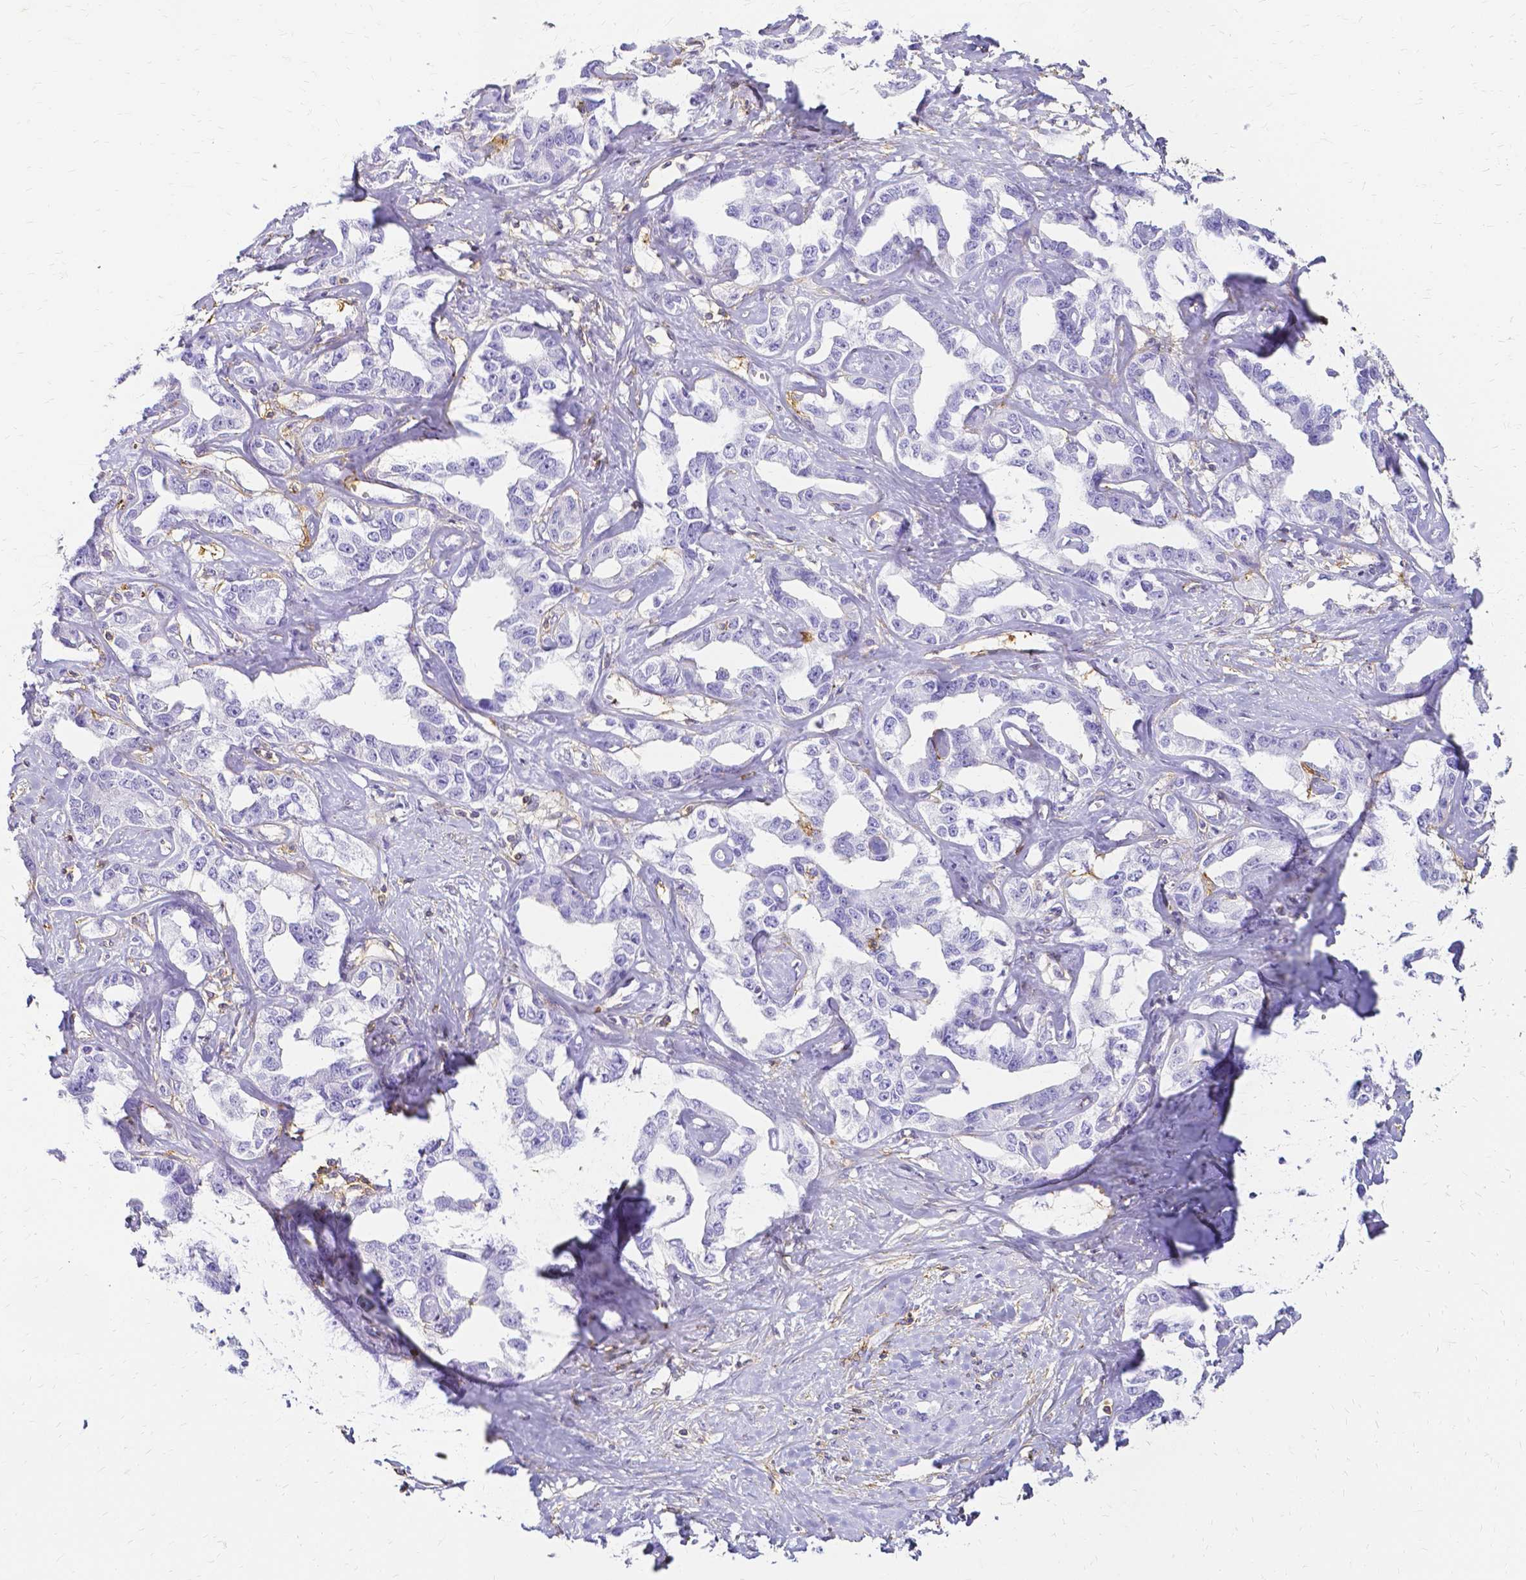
{"staining": {"intensity": "negative", "quantity": "none", "location": "none"}, "tissue": "liver cancer", "cell_type": "Tumor cells", "image_type": "cancer", "snomed": [{"axis": "morphology", "description": "Cholangiocarcinoma"}, {"axis": "topography", "description": "Liver"}], "caption": "Tumor cells show no significant protein staining in liver cancer.", "gene": "HSPA12A", "patient": {"sex": "male", "age": 59}}